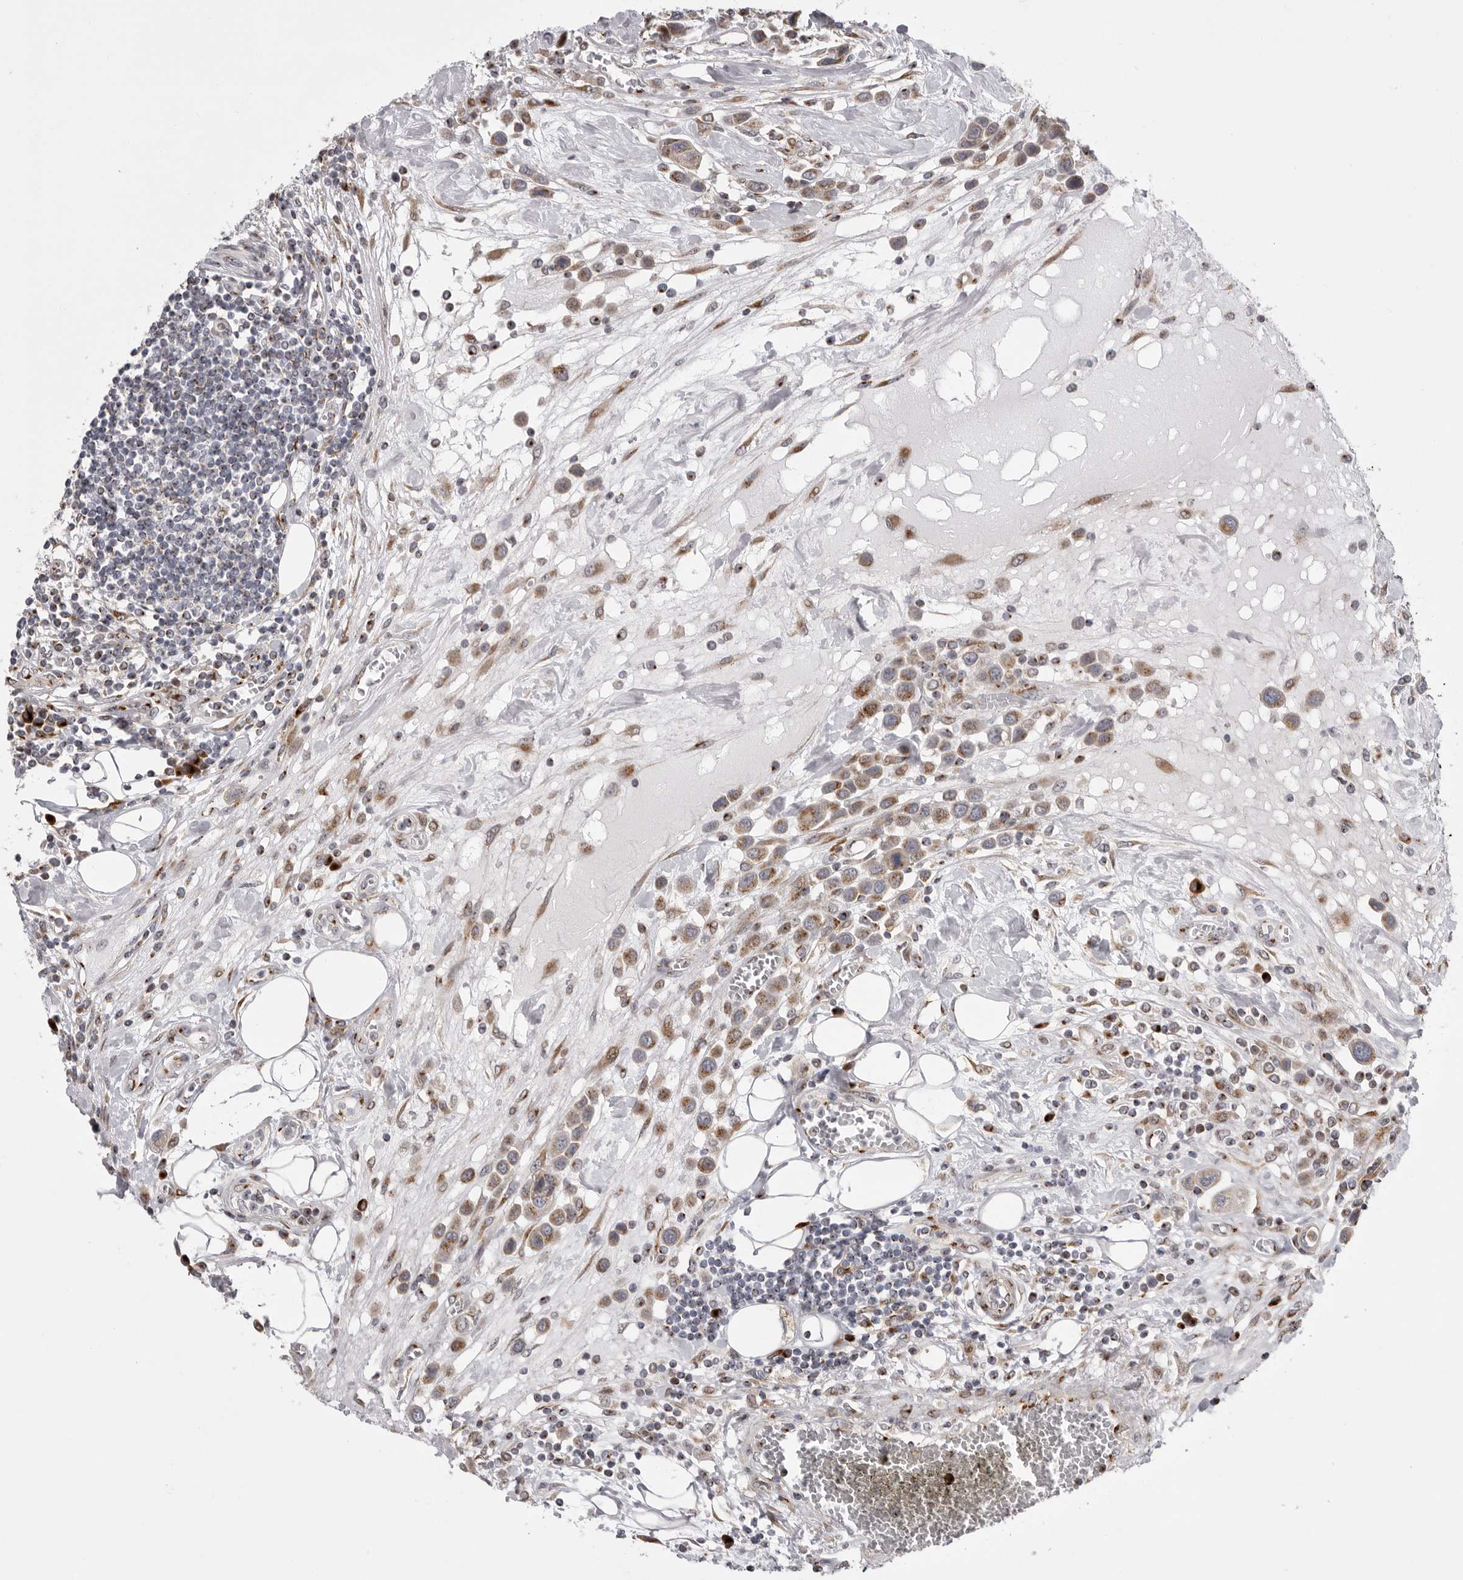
{"staining": {"intensity": "moderate", "quantity": ">75%", "location": "cytoplasmic/membranous"}, "tissue": "urothelial cancer", "cell_type": "Tumor cells", "image_type": "cancer", "snomed": [{"axis": "morphology", "description": "Urothelial carcinoma, High grade"}, {"axis": "topography", "description": "Urinary bladder"}], "caption": "Urothelial carcinoma (high-grade) stained with a brown dye exhibits moderate cytoplasmic/membranous positive staining in about >75% of tumor cells.", "gene": "WDR47", "patient": {"sex": "male", "age": 50}}